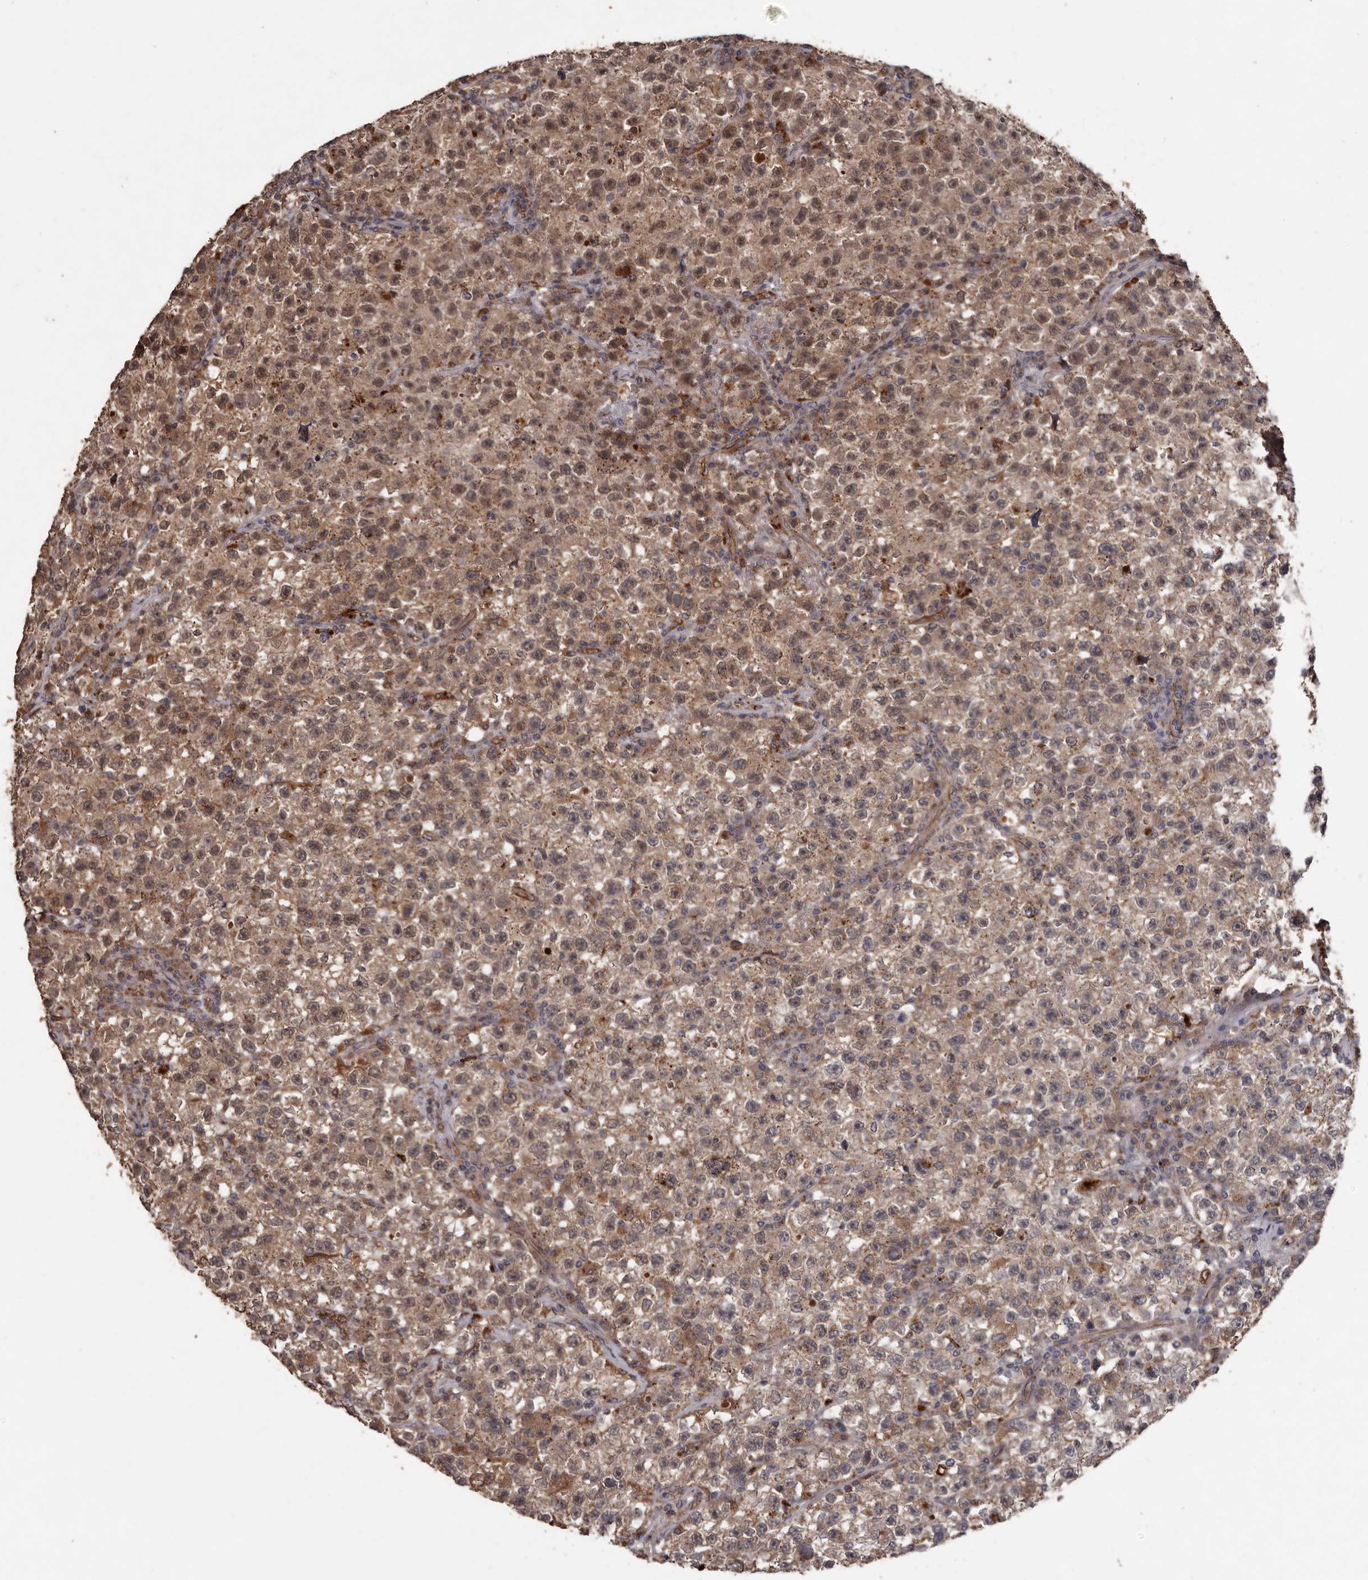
{"staining": {"intensity": "moderate", "quantity": ">75%", "location": "cytoplasmic/membranous,nuclear"}, "tissue": "testis cancer", "cell_type": "Tumor cells", "image_type": "cancer", "snomed": [{"axis": "morphology", "description": "Seminoma, NOS"}, {"axis": "topography", "description": "Testis"}], "caption": "Brown immunohistochemical staining in seminoma (testis) demonstrates moderate cytoplasmic/membranous and nuclear positivity in approximately >75% of tumor cells.", "gene": "BRAT1", "patient": {"sex": "male", "age": 22}}